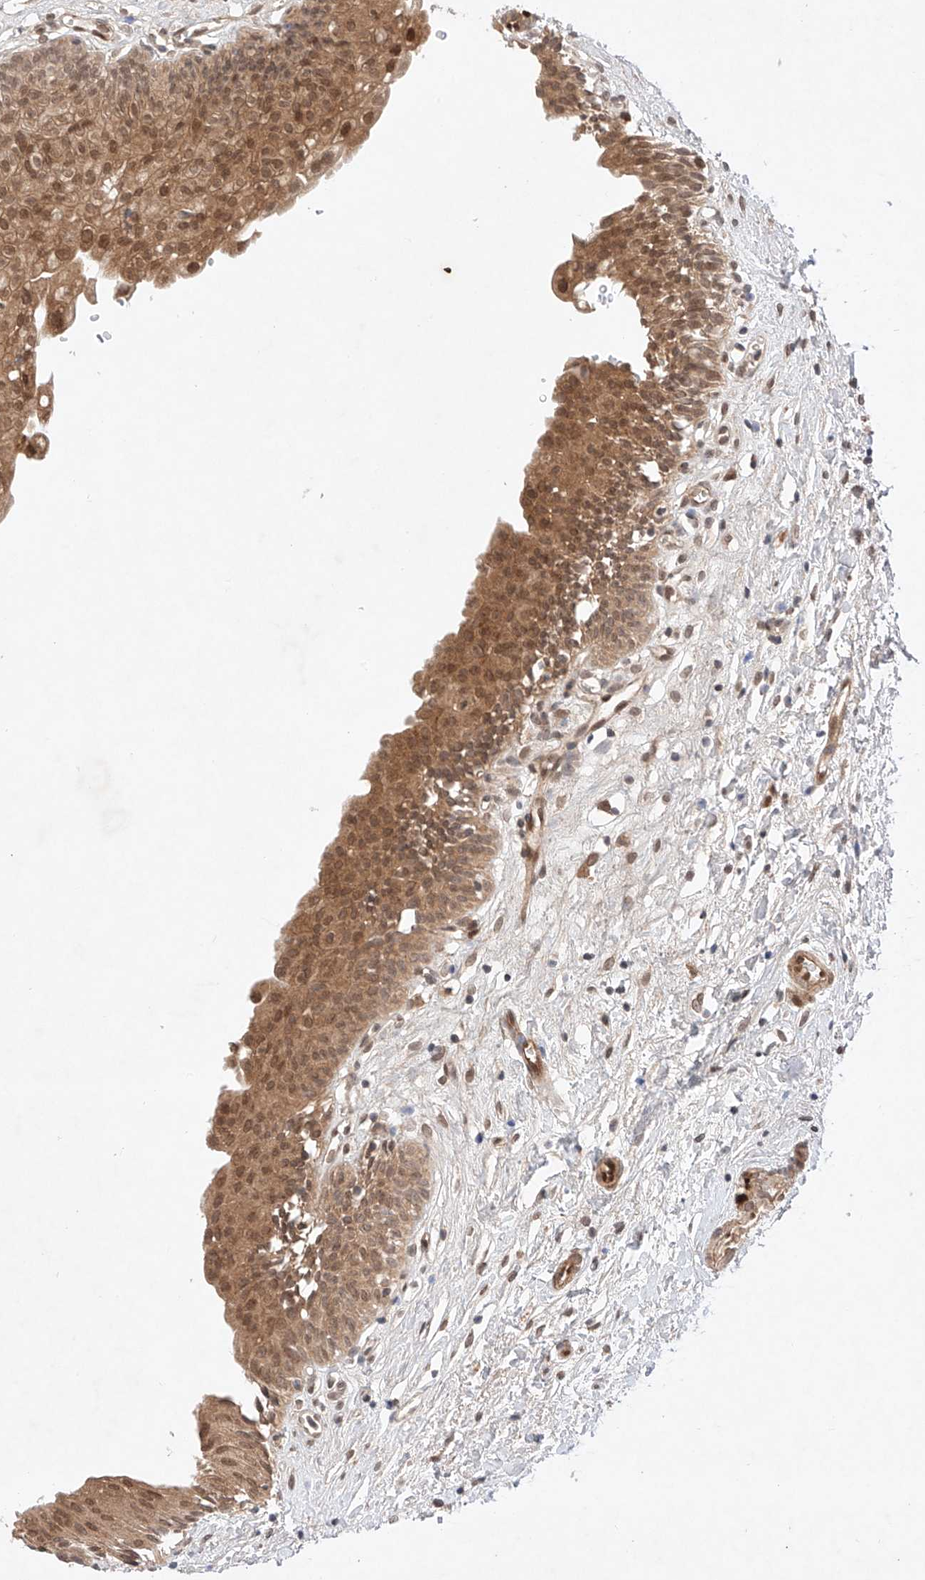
{"staining": {"intensity": "moderate", "quantity": ">75%", "location": "cytoplasmic/membranous,nuclear"}, "tissue": "urinary bladder", "cell_type": "Urothelial cells", "image_type": "normal", "snomed": [{"axis": "morphology", "description": "Normal tissue, NOS"}, {"axis": "topography", "description": "Urinary bladder"}], "caption": "This is a photomicrograph of IHC staining of unremarkable urinary bladder, which shows moderate positivity in the cytoplasmic/membranous,nuclear of urothelial cells.", "gene": "ZNF124", "patient": {"sex": "male", "age": 51}}